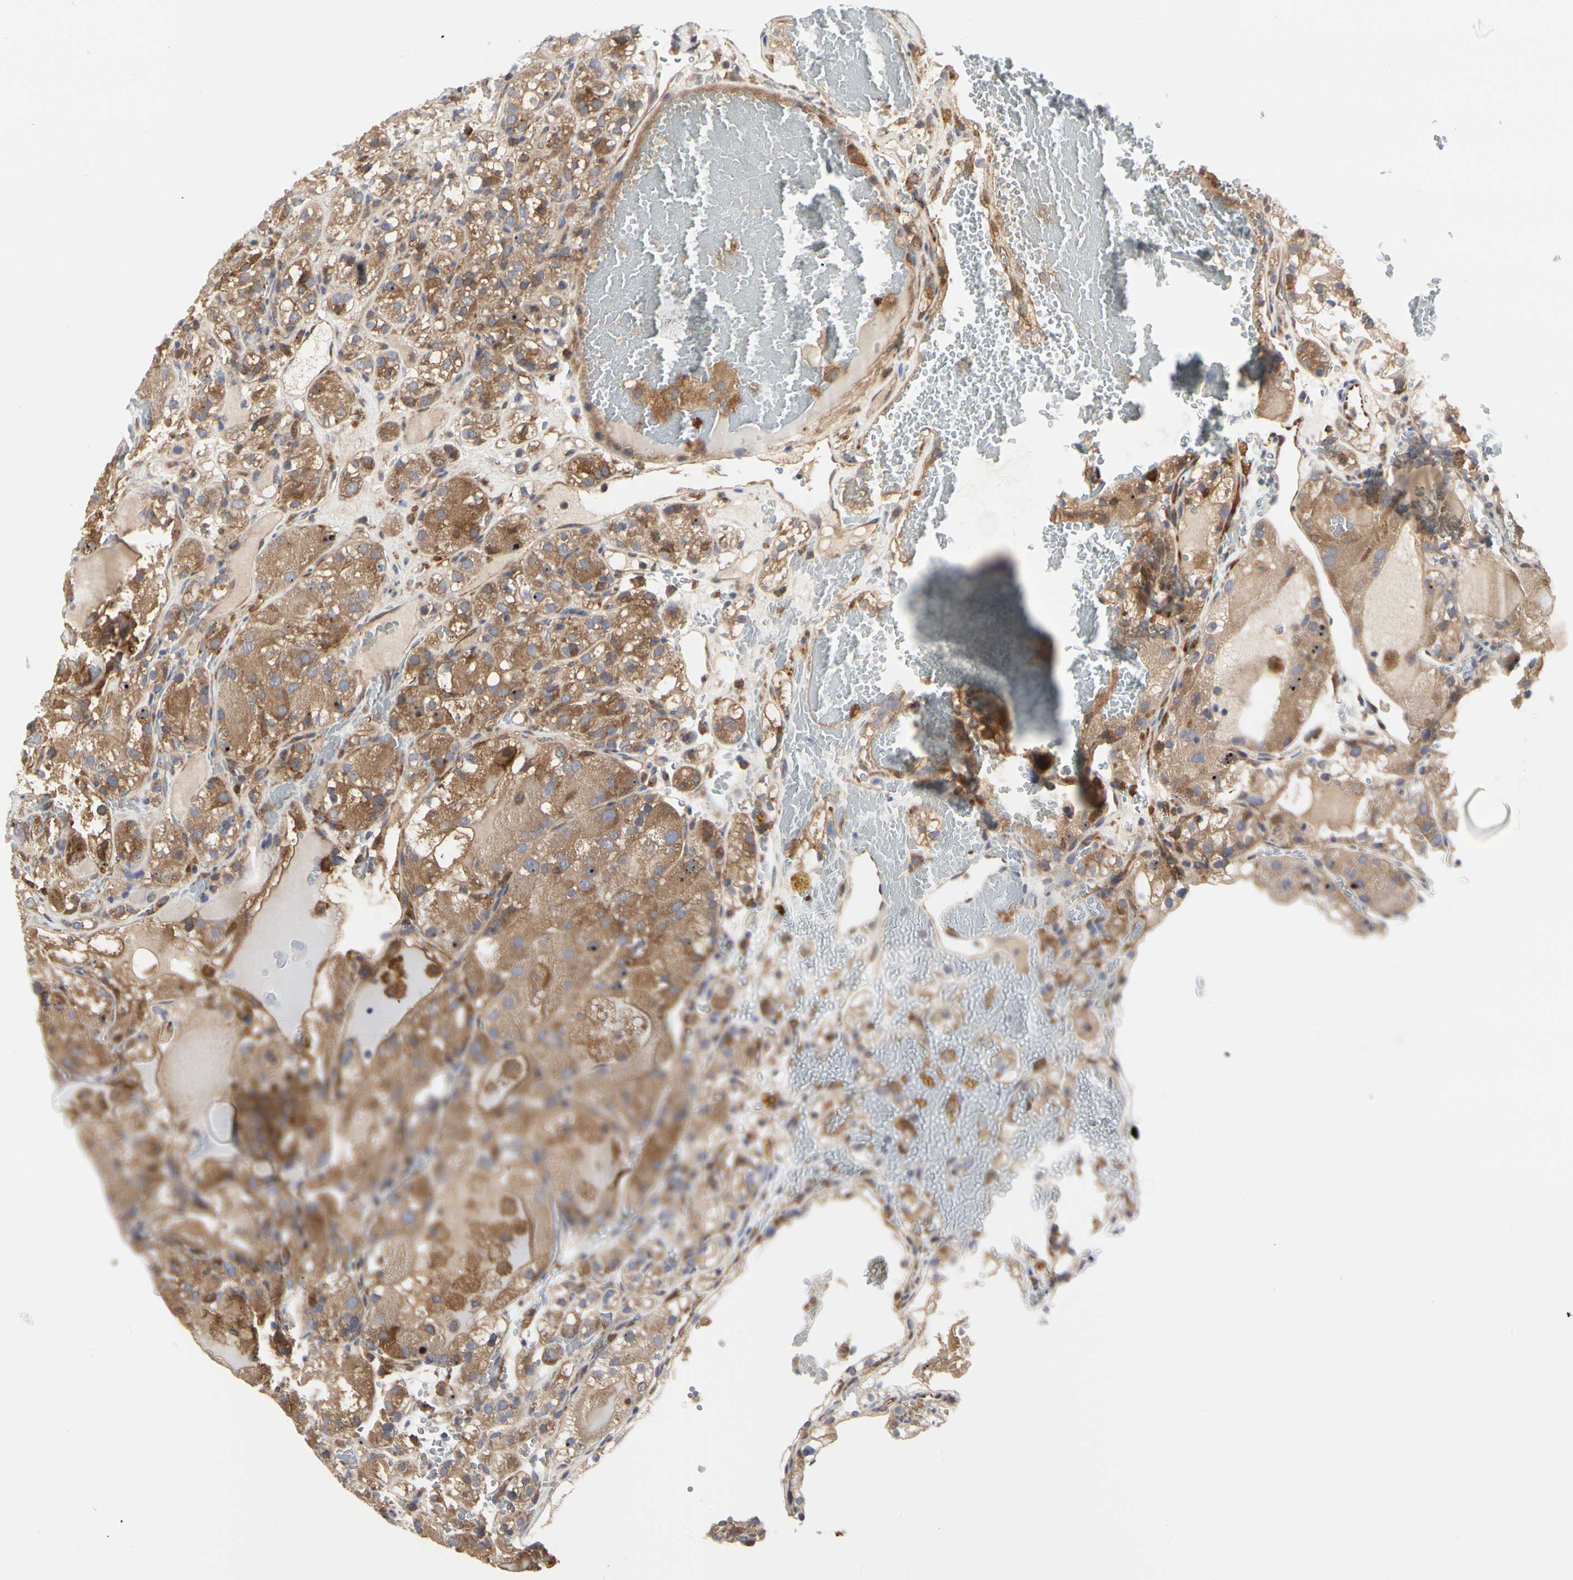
{"staining": {"intensity": "moderate", "quantity": ">75%", "location": "cytoplasmic/membranous"}, "tissue": "renal cancer", "cell_type": "Tumor cells", "image_type": "cancer", "snomed": [{"axis": "morphology", "description": "Normal tissue, NOS"}, {"axis": "morphology", "description": "Adenocarcinoma, NOS"}, {"axis": "topography", "description": "Kidney"}], "caption": "Tumor cells demonstrate moderate cytoplasmic/membranous staining in approximately >75% of cells in renal cancer (adenocarcinoma).", "gene": "C3orf52", "patient": {"sex": "male", "age": 61}}